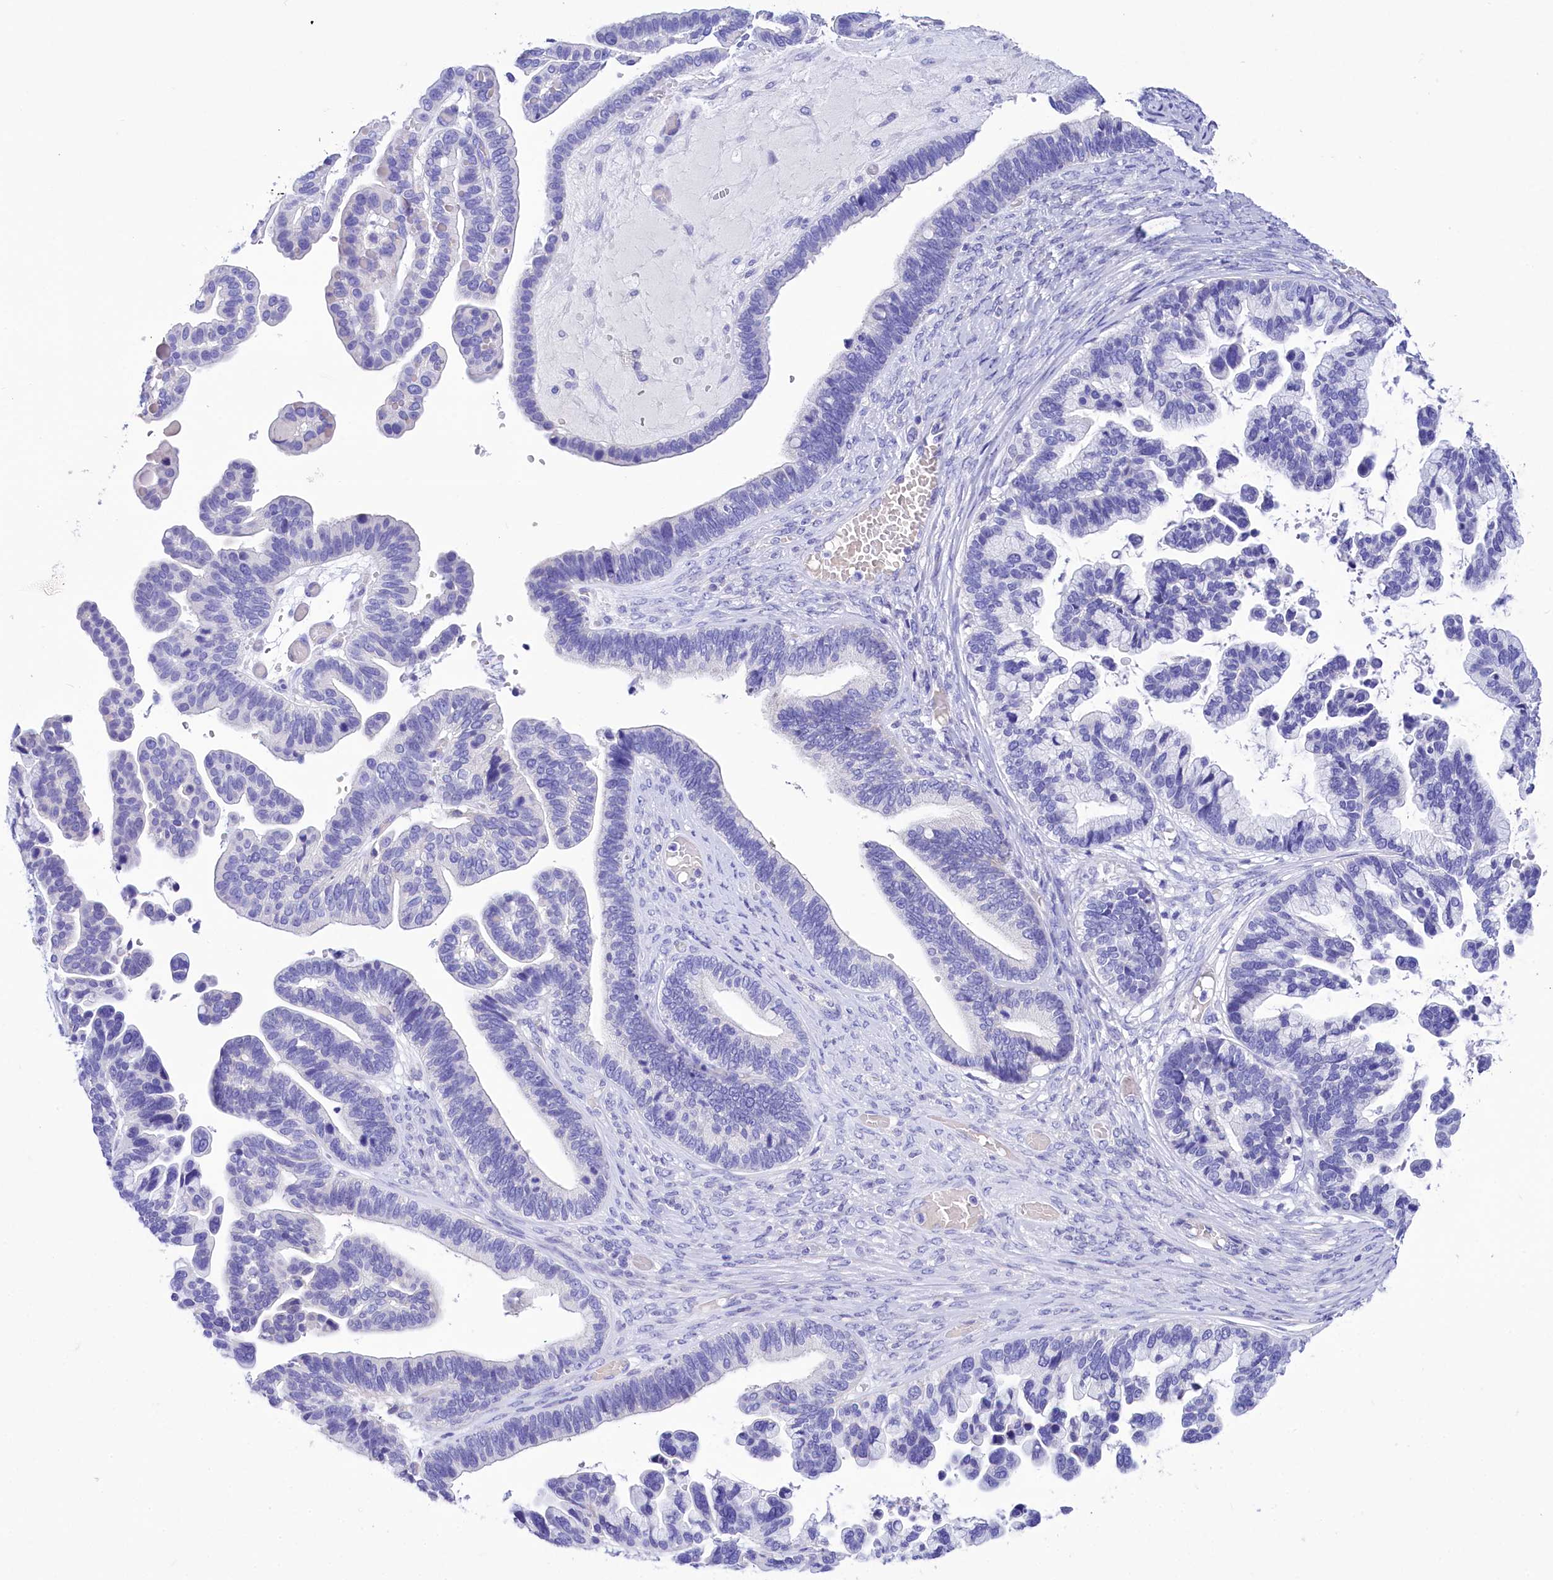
{"staining": {"intensity": "negative", "quantity": "none", "location": "none"}, "tissue": "ovarian cancer", "cell_type": "Tumor cells", "image_type": "cancer", "snomed": [{"axis": "morphology", "description": "Cystadenocarcinoma, serous, NOS"}, {"axis": "topography", "description": "Ovary"}], "caption": "High power microscopy histopathology image of an immunohistochemistry (IHC) photomicrograph of ovarian cancer, revealing no significant staining in tumor cells.", "gene": "TTC36", "patient": {"sex": "female", "age": 56}}